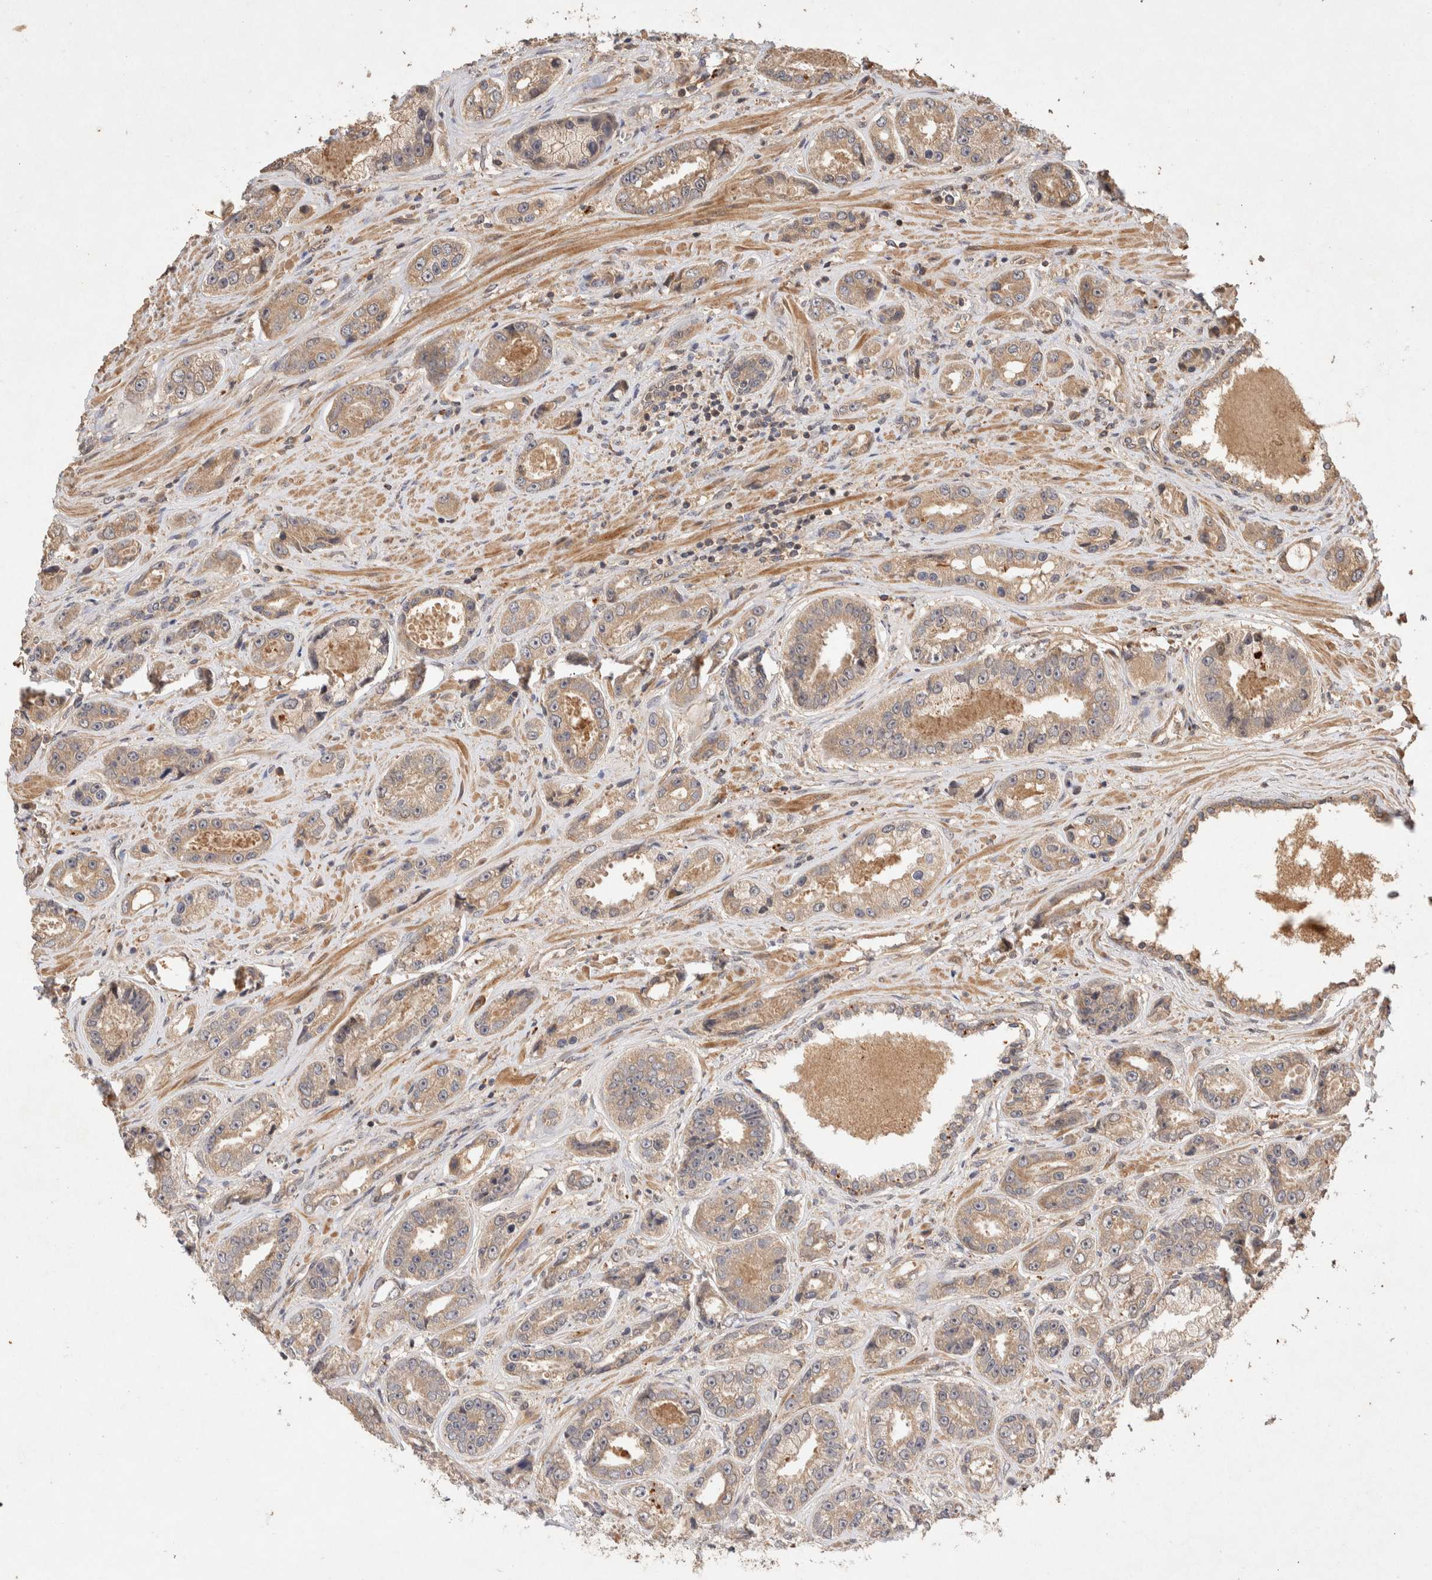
{"staining": {"intensity": "weak", "quantity": ">75%", "location": "cytoplasmic/membranous"}, "tissue": "prostate cancer", "cell_type": "Tumor cells", "image_type": "cancer", "snomed": [{"axis": "morphology", "description": "Adenocarcinoma, High grade"}, {"axis": "topography", "description": "Prostate"}], "caption": "Weak cytoplasmic/membranous protein positivity is appreciated in approximately >75% of tumor cells in high-grade adenocarcinoma (prostate).", "gene": "NSMAF", "patient": {"sex": "male", "age": 61}}